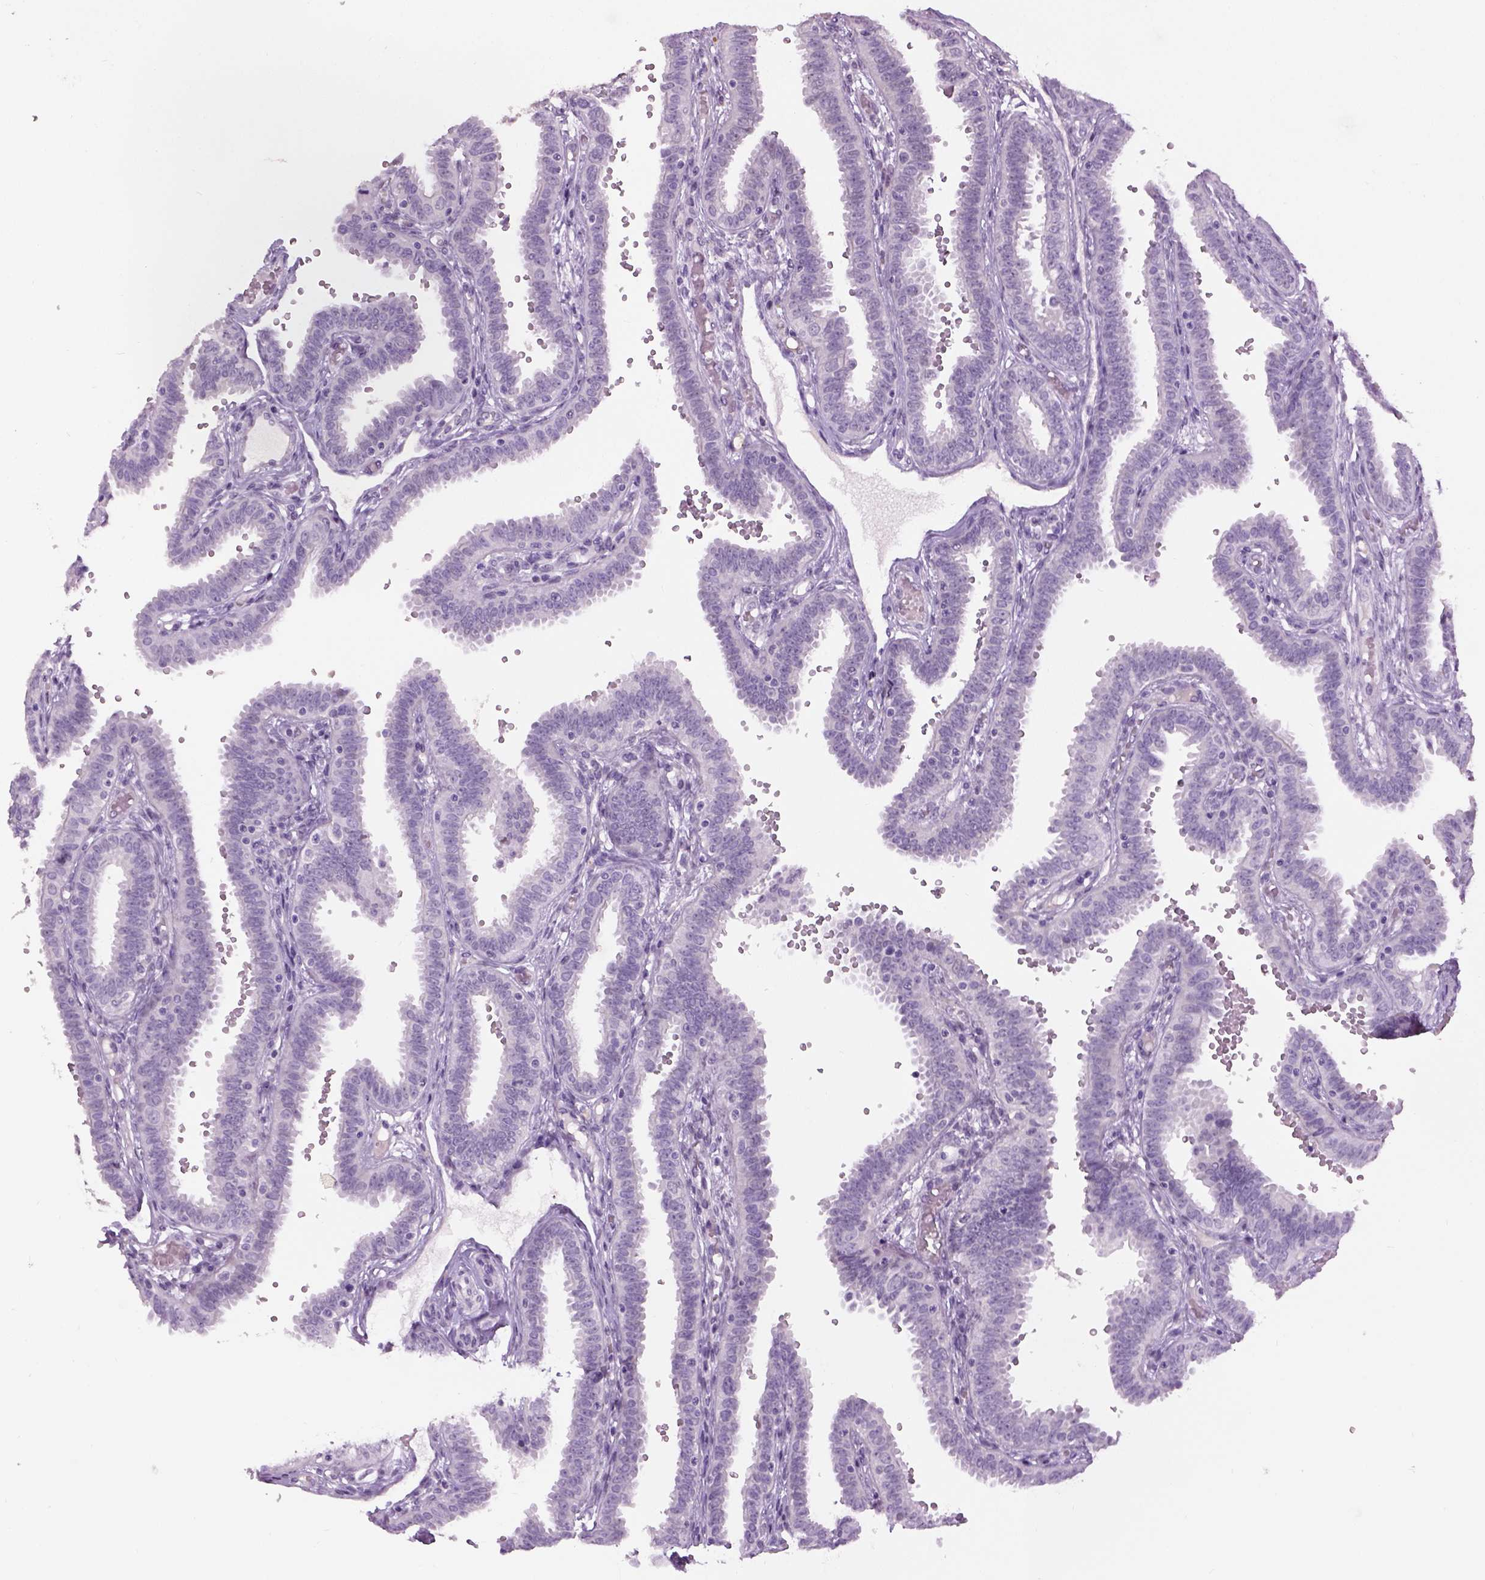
{"staining": {"intensity": "negative", "quantity": "none", "location": "none"}, "tissue": "fallopian tube", "cell_type": "Glandular cells", "image_type": "normal", "snomed": [{"axis": "morphology", "description": "Normal tissue, NOS"}, {"axis": "topography", "description": "Fallopian tube"}], "caption": "High power microscopy micrograph of an IHC histopathology image of benign fallopian tube, revealing no significant positivity in glandular cells.", "gene": "GABRB2", "patient": {"sex": "female", "age": 37}}